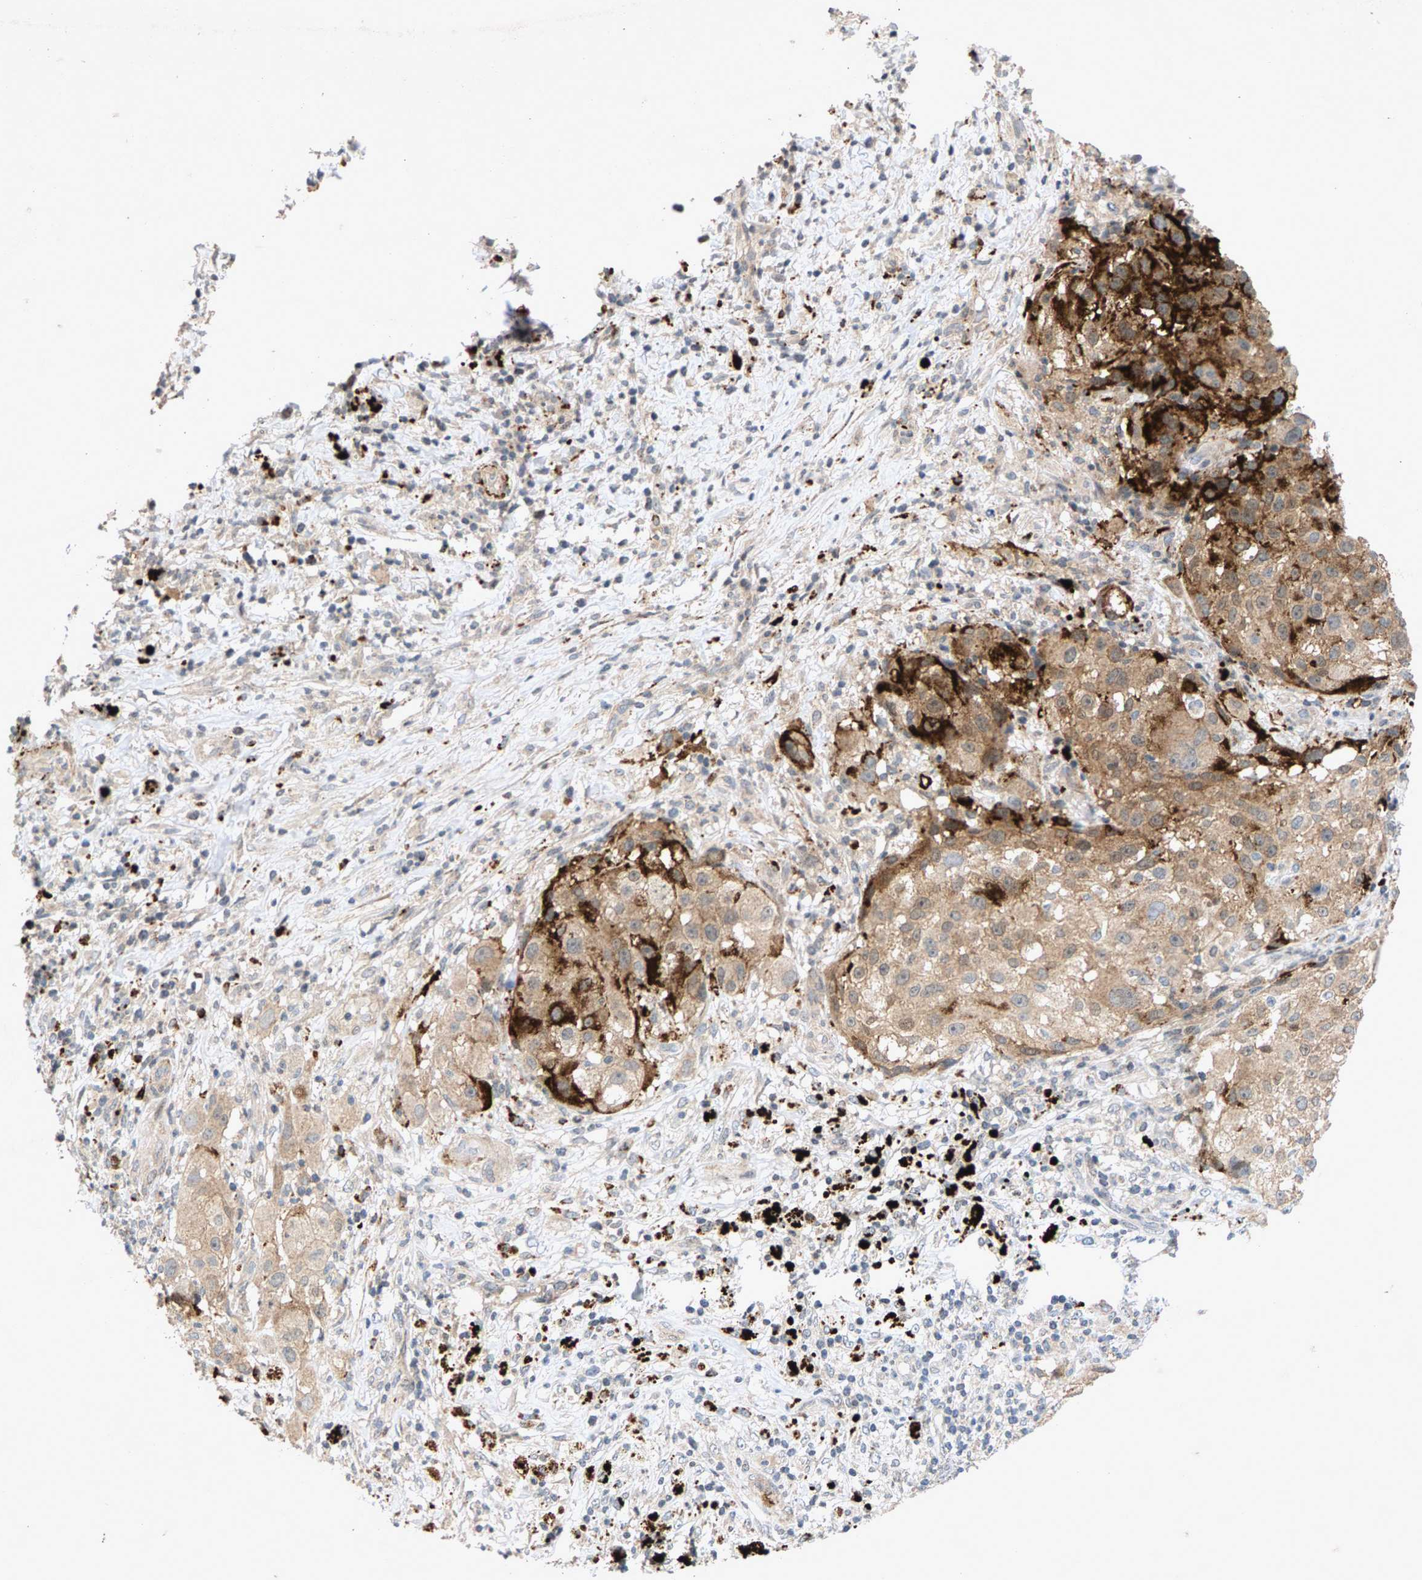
{"staining": {"intensity": "moderate", "quantity": ">75%", "location": "cytoplasmic/membranous"}, "tissue": "melanoma", "cell_type": "Tumor cells", "image_type": "cancer", "snomed": [{"axis": "morphology", "description": "Necrosis, NOS"}, {"axis": "morphology", "description": "Malignant melanoma, NOS"}, {"axis": "topography", "description": "Skin"}], "caption": "Immunohistochemistry of human malignant melanoma demonstrates medium levels of moderate cytoplasmic/membranous positivity in approximately >75% of tumor cells. Immunohistochemistry (ihc) stains the protein in brown and the nuclei are stained blue.", "gene": "ZPR1", "patient": {"sex": "female", "age": 87}}